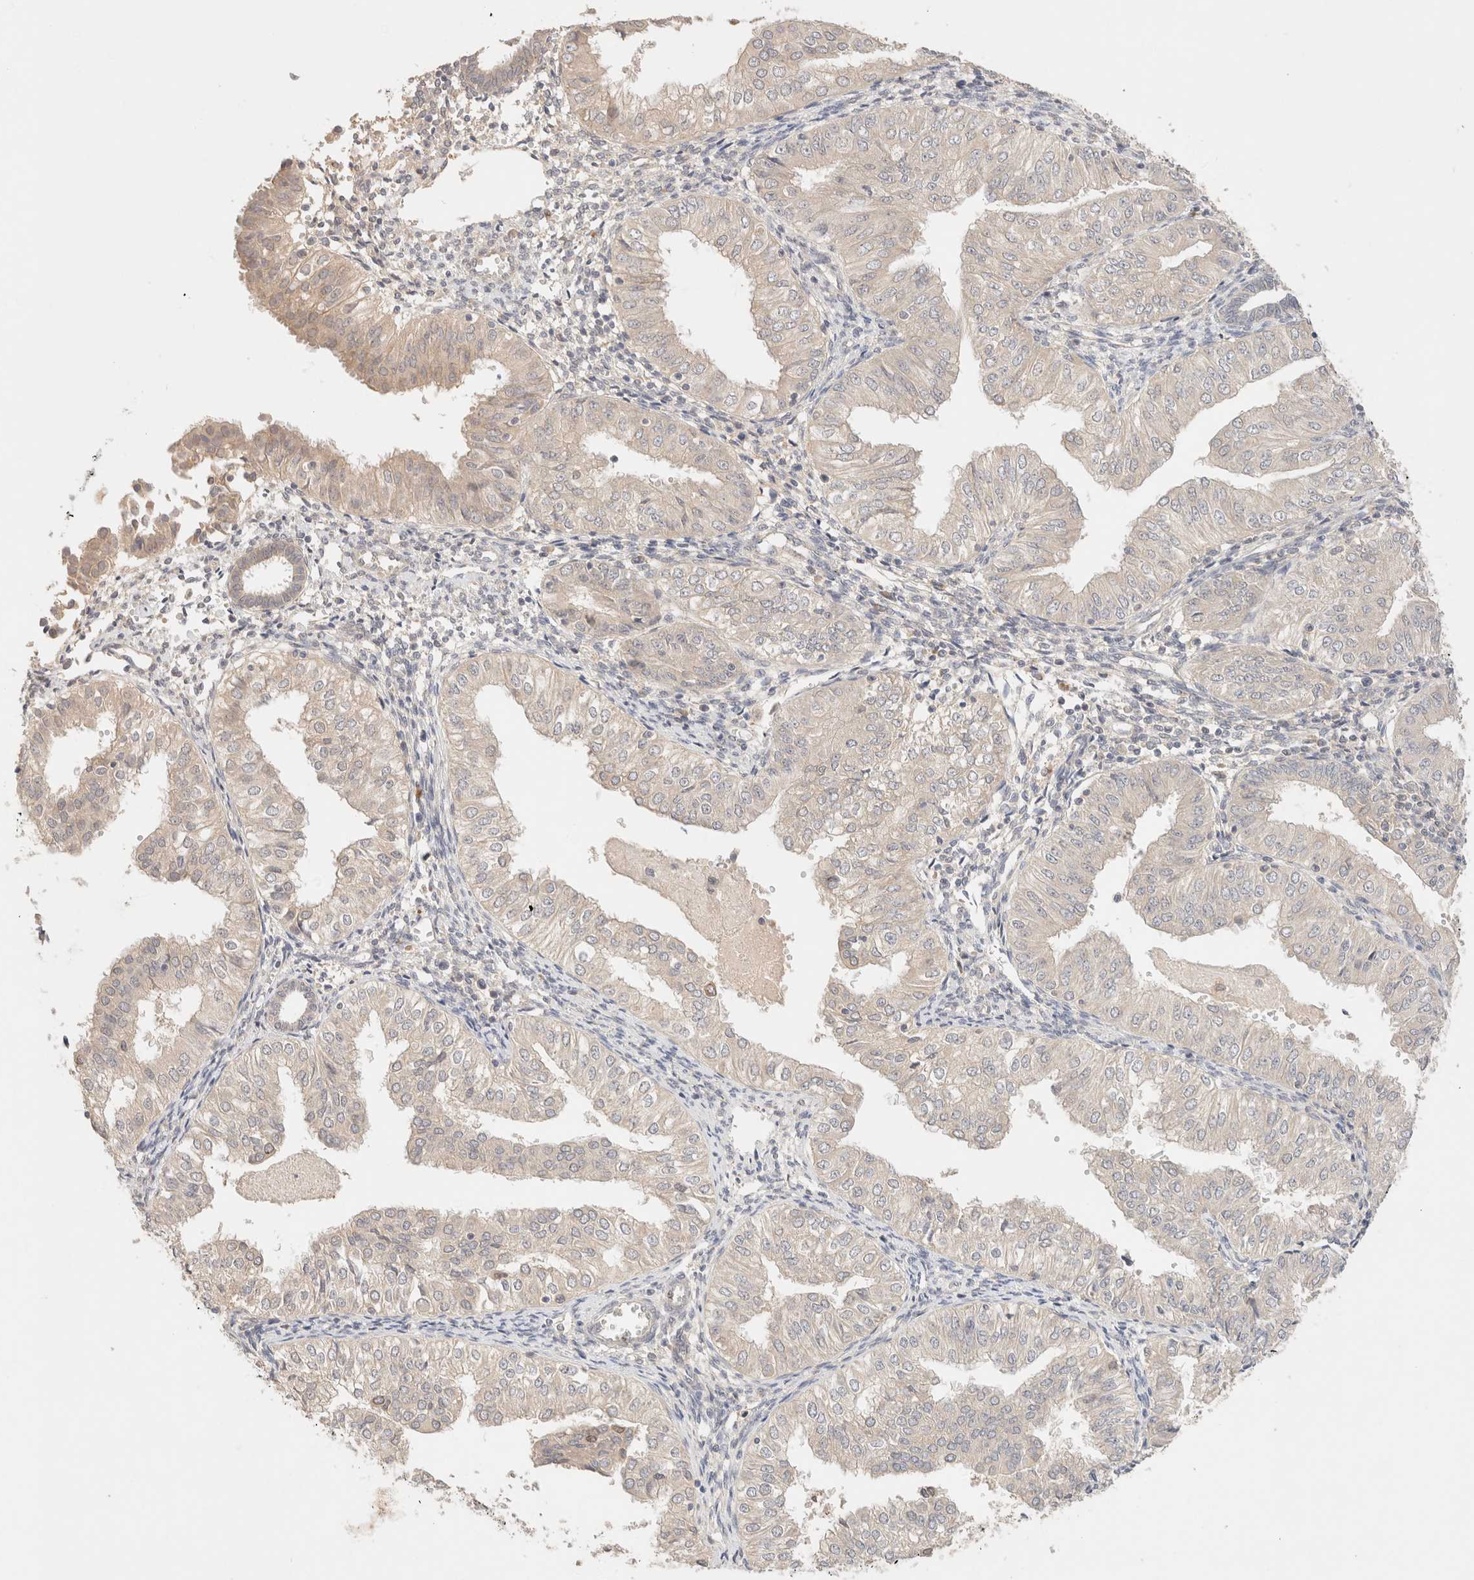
{"staining": {"intensity": "negative", "quantity": "none", "location": "none"}, "tissue": "endometrial cancer", "cell_type": "Tumor cells", "image_type": "cancer", "snomed": [{"axis": "morphology", "description": "Normal tissue, NOS"}, {"axis": "morphology", "description": "Adenocarcinoma, NOS"}, {"axis": "topography", "description": "Endometrium"}], "caption": "Immunohistochemical staining of adenocarcinoma (endometrial) displays no significant staining in tumor cells. The staining was performed using DAB (3,3'-diaminobenzidine) to visualize the protein expression in brown, while the nuclei were stained in blue with hematoxylin (Magnification: 20x).", "gene": "SARM1", "patient": {"sex": "female", "age": 53}}